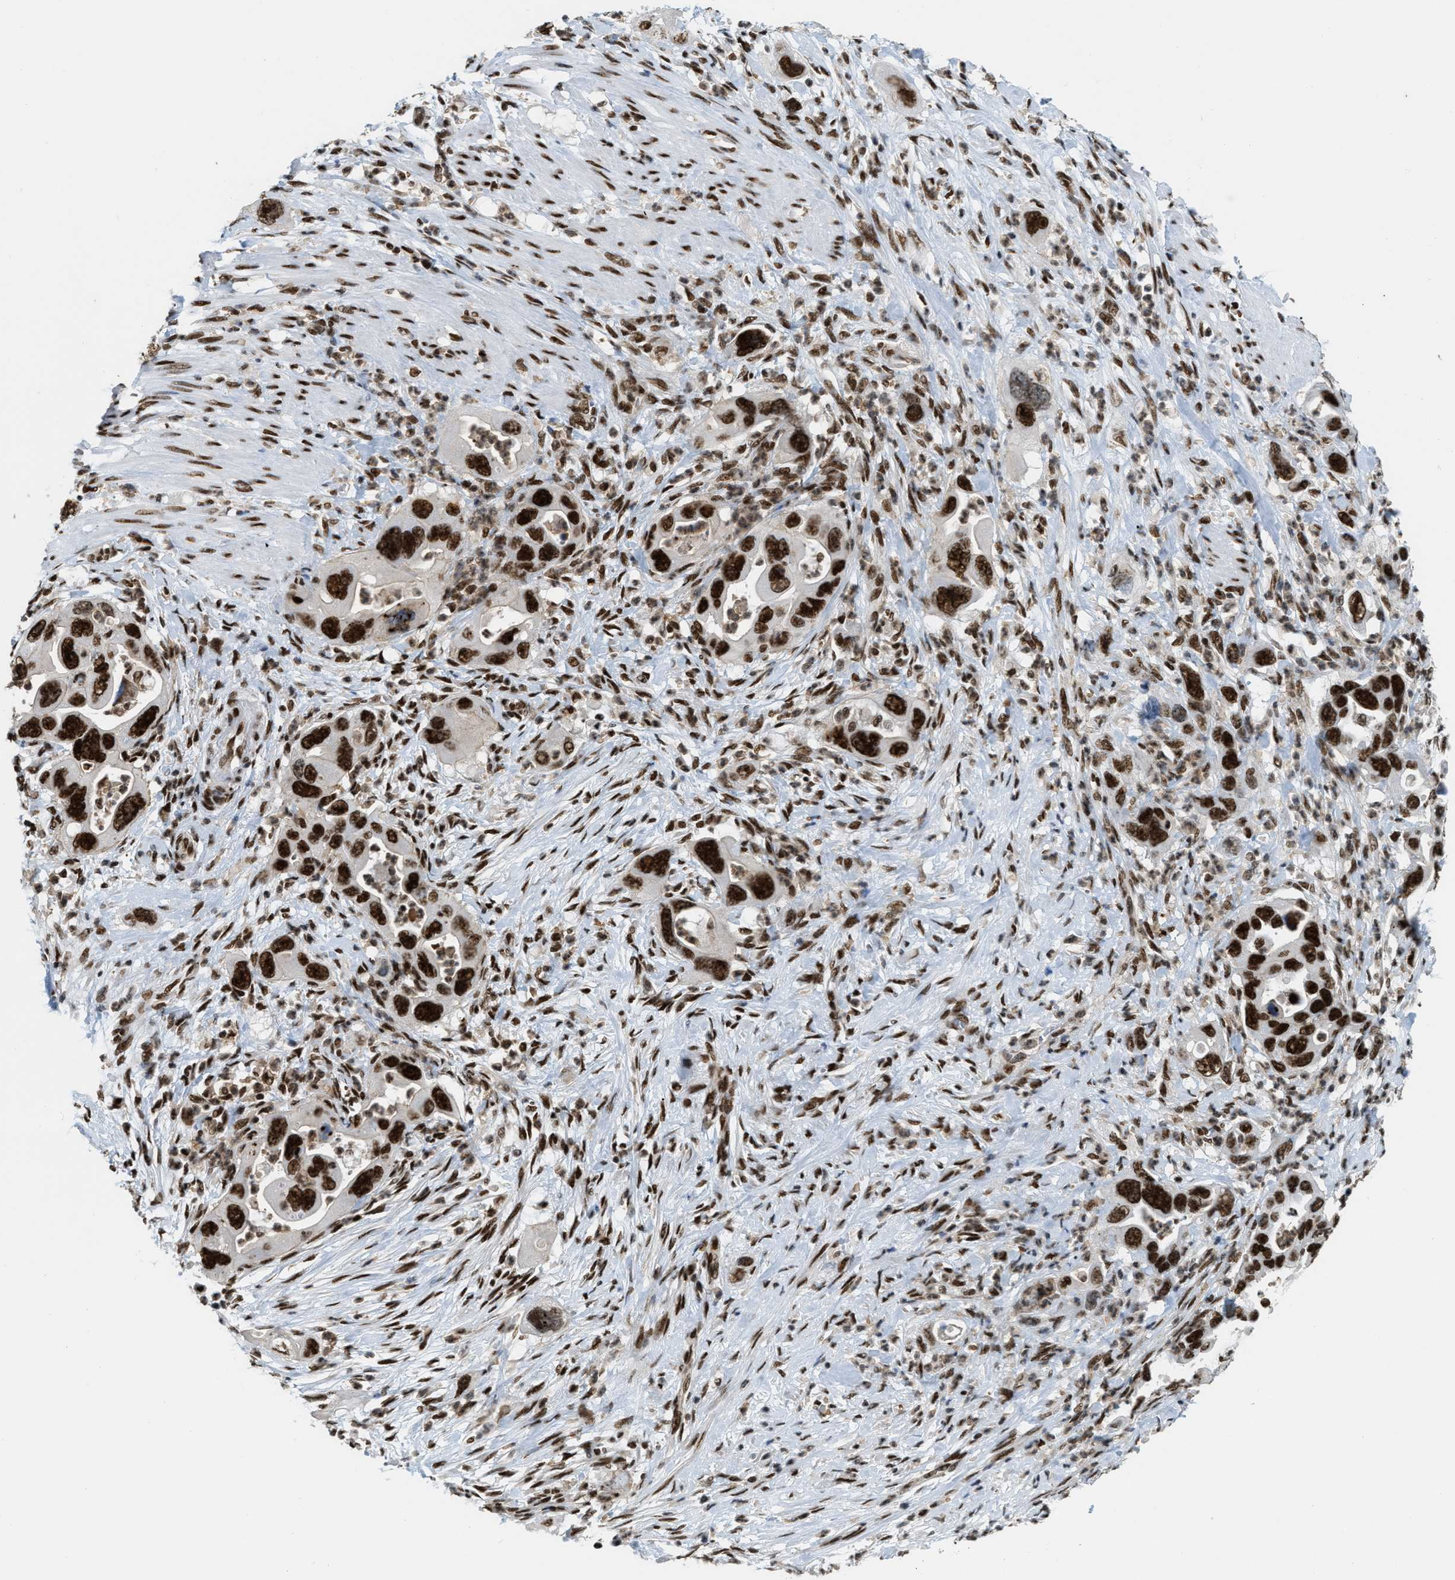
{"staining": {"intensity": "strong", "quantity": ">75%", "location": "nuclear"}, "tissue": "pancreatic cancer", "cell_type": "Tumor cells", "image_type": "cancer", "snomed": [{"axis": "morphology", "description": "Adenocarcinoma, NOS"}, {"axis": "topography", "description": "Pancreas"}], "caption": "IHC (DAB) staining of human pancreatic cancer (adenocarcinoma) demonstrates strong nuclear protein staining in about >75% of tumor cells. (IHC, brightfield microscopy, high magnification).", "gene": "NUMA1", "patient": {"sex": "female", "age": 70}}